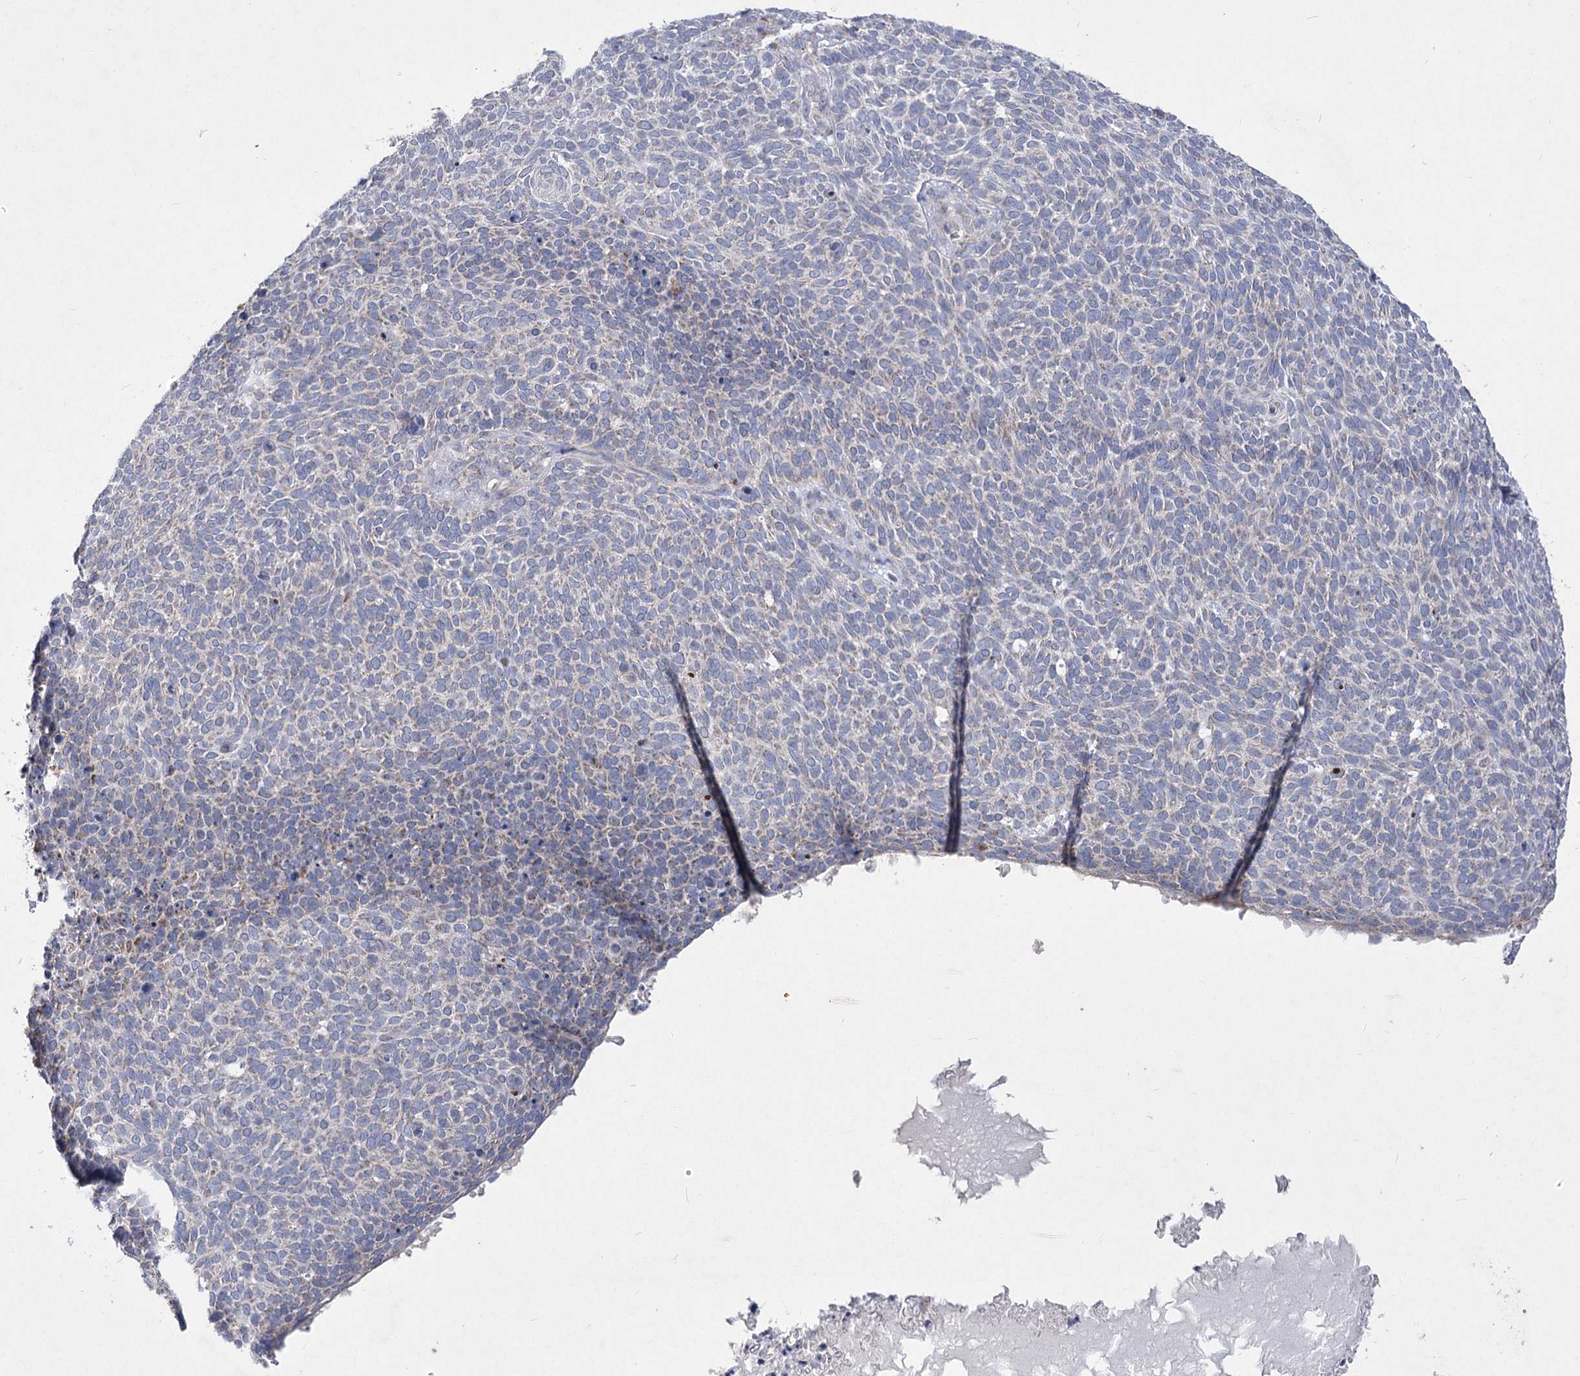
{"staining": {"intensity": "negative", "quantity": "none", "location": "none"}, "tissue": "skin cancer", "cell_type": "Tumor cells", "image_type": "cancer", "snomed": [{"axis": "morphology", "description": "Squamous cell carcinoma, NOS"}, {"axis": "topography", "description": "Skin"}], "caption": "DAB (3,3'-diaminobenzidine) immunohistochemical staining of human squamous cell carcinoma (skin) reveals no significant staining in tumor cells.", "gene": "PDHB", "patient": {"sex": "female", "age": 90}}